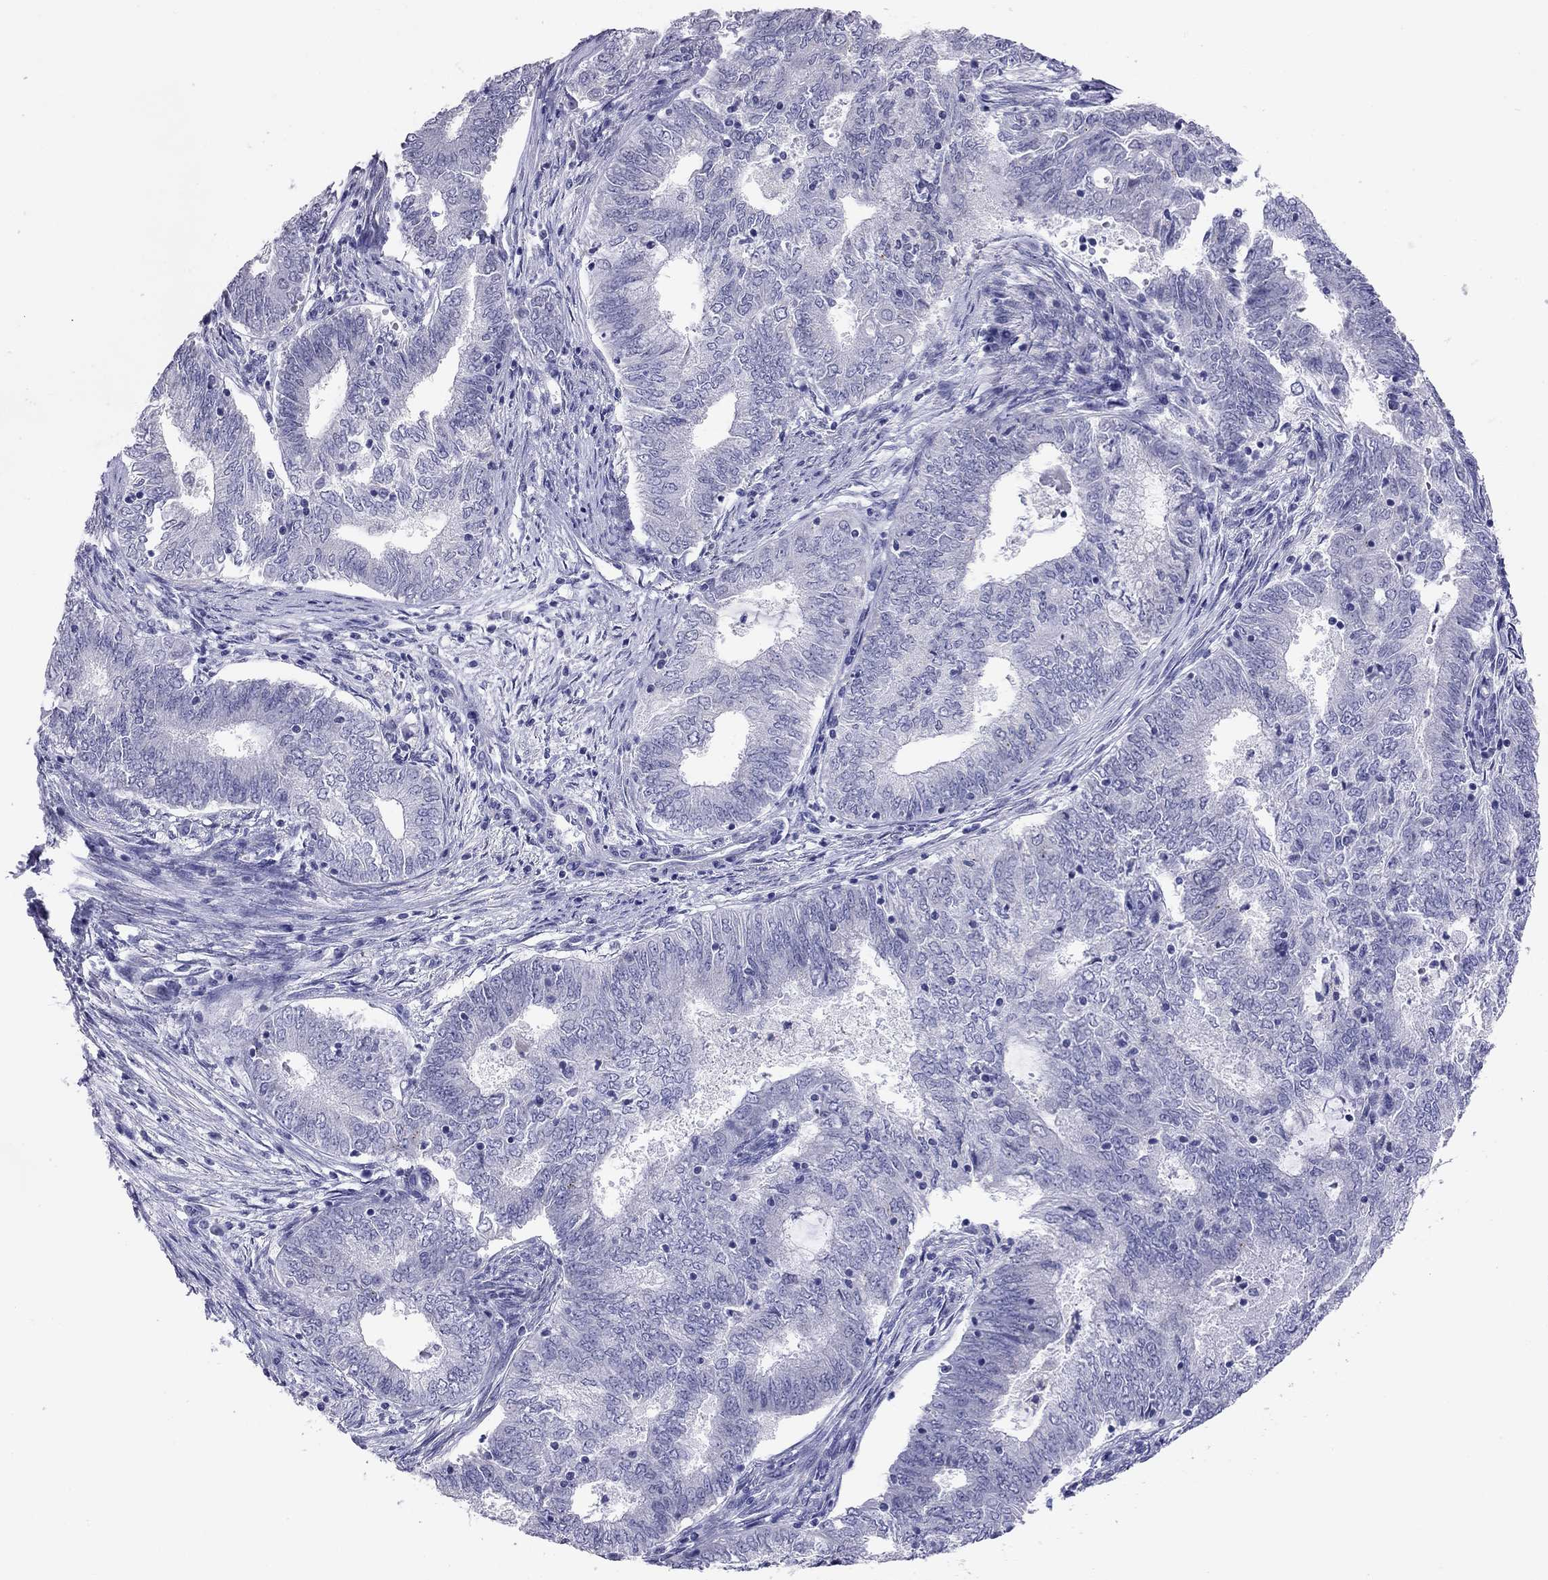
{"staining": {"intensity": "negative", "quantity": "none", "location": "none"}, "tissue": "endometrial cancer", "cell_type": "Tumor cells", "image_type": "cancer", "snomed": [{"axis": "morphology", "description": "Adenocarcinoma, NOS"}, {"axis": "topography", "description": "Endometrium"}], "caption": "Adenocarcinoma (endometrial) was stained to show a protein in brown. There is no significant staining in tumor cells.", "gene": "ARMC12", "patient": {"sex": "female", "age": 62}}